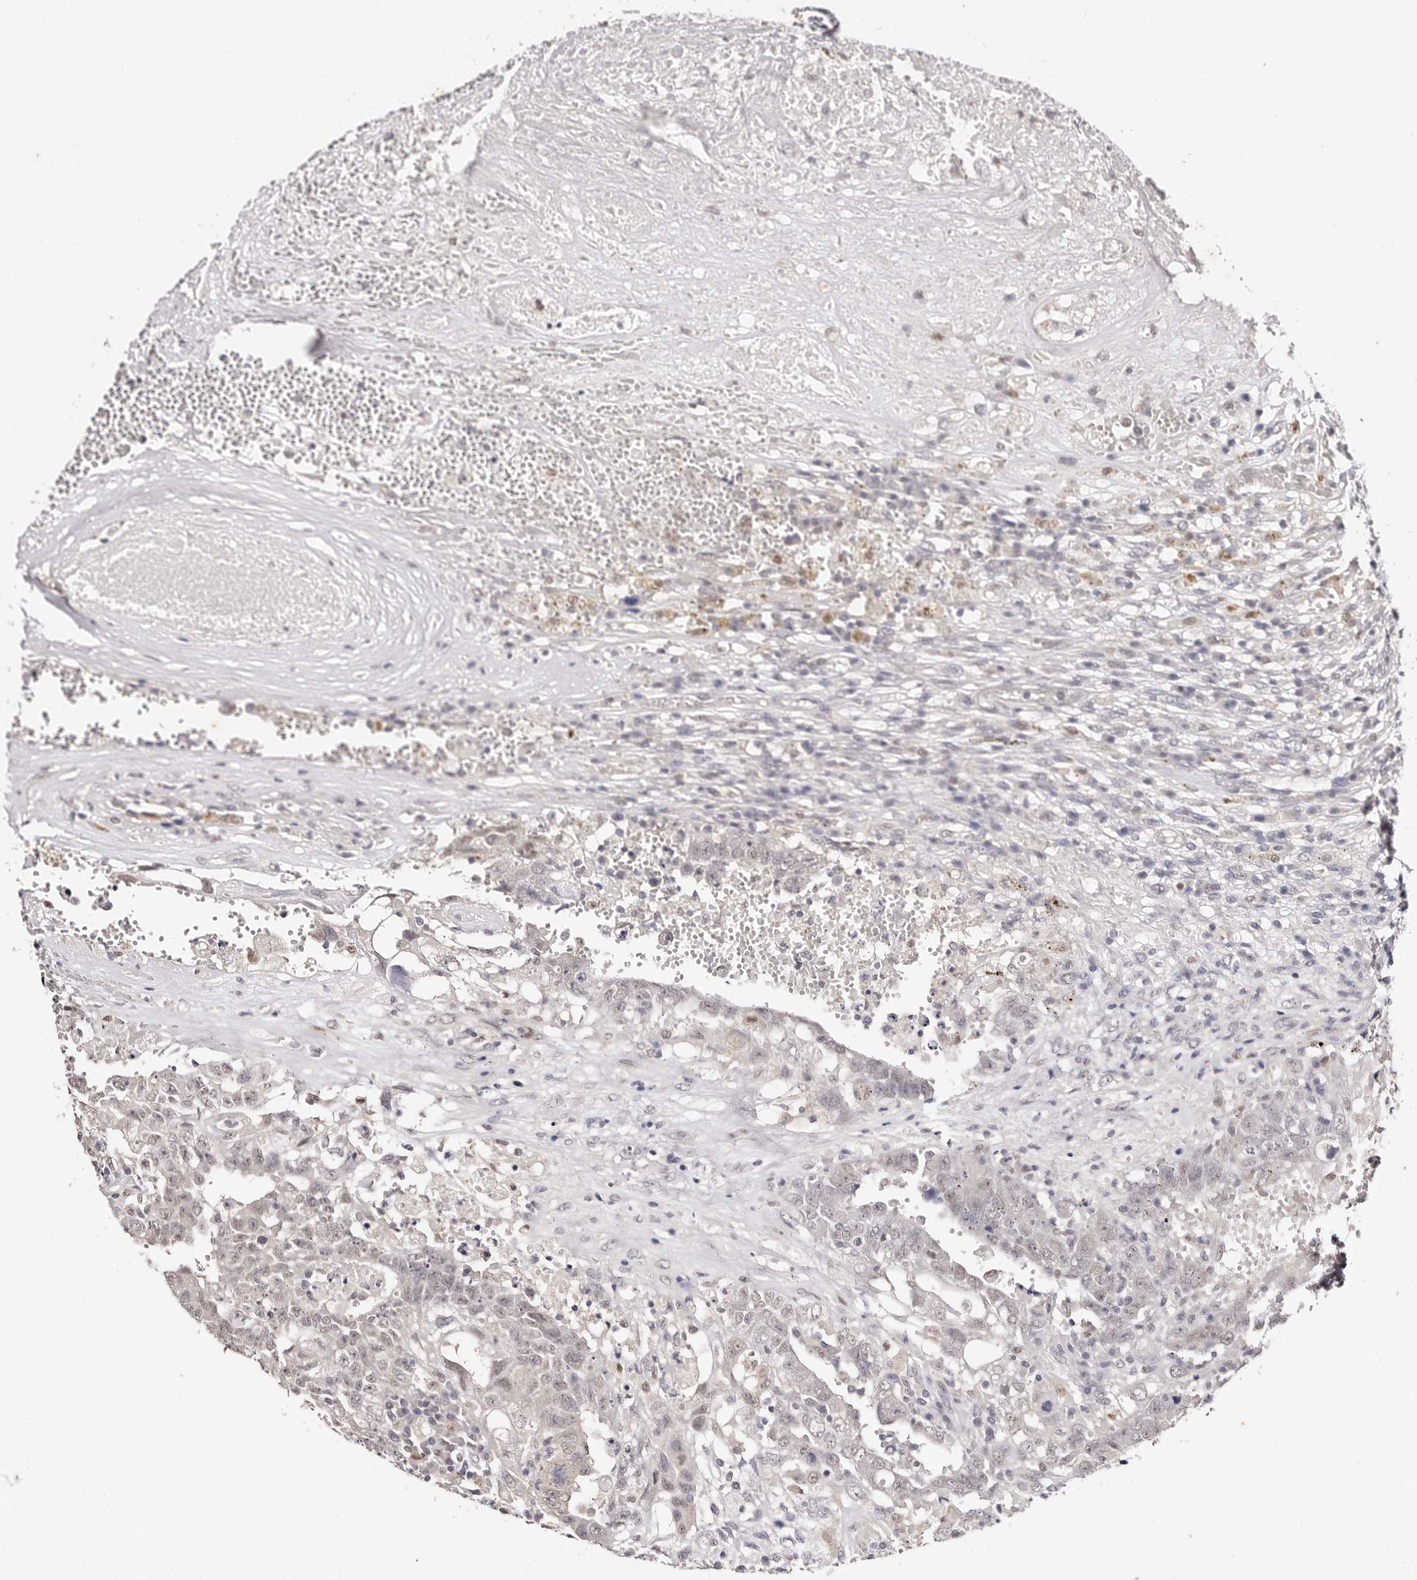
{"staining": {"intensity": "negative", "quantity": "none", "location": "none"}, "tissue": "testis cancer", "cell_type": "Tumor cells", "image_type": "cancer", "snomed": [{"axis": "morphology", "description": "Carcinoma, Embryonal, NOS"}, {"axis": "topography", "description": "Testis"}], "caption": "Tumor cells show no significant staining in testis cancer (embryonal carcinoma).", "gene": "TYW3", "patient": {"sex": "male", "age": 26}}